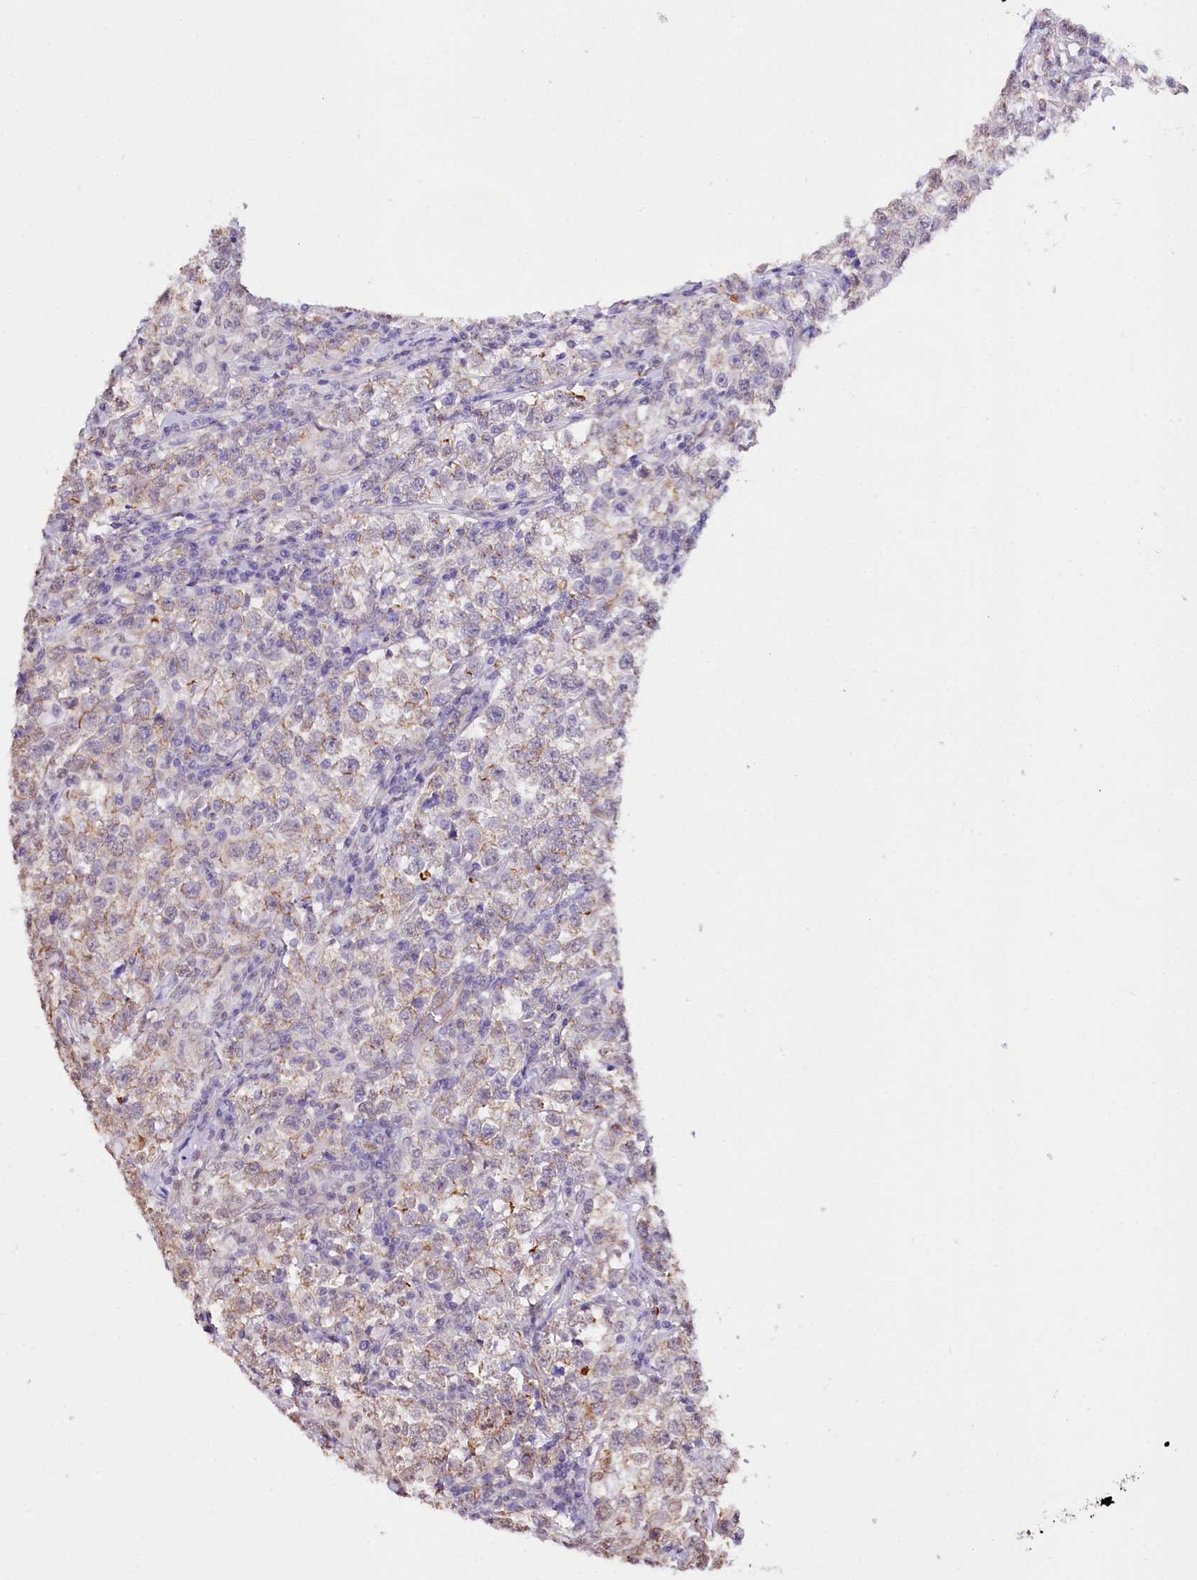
{"staining": {"intensity": "negative", "quantity": "none", "location": "none"}, "tissue": "testis cancer", "cell_type": "Tumor cells", "image_type": "cancer", "snomed": [{"axis": "morphology", "description": "Normal tissue, NOS"}, {"axis": "morphology", "description": "Seminoma, NOS"}, {"axis": "topography", "description": "Testis"}], "caption": "Immunohistochemistry histopathology image of neoplastic tissue: testis seminoma stained with DAB (3,3'-diaminobenzidine) exhibits no significant protein positivity in tumor cells.", "gene": "ST7", "patient": {"sex": "male", "age": 43}}